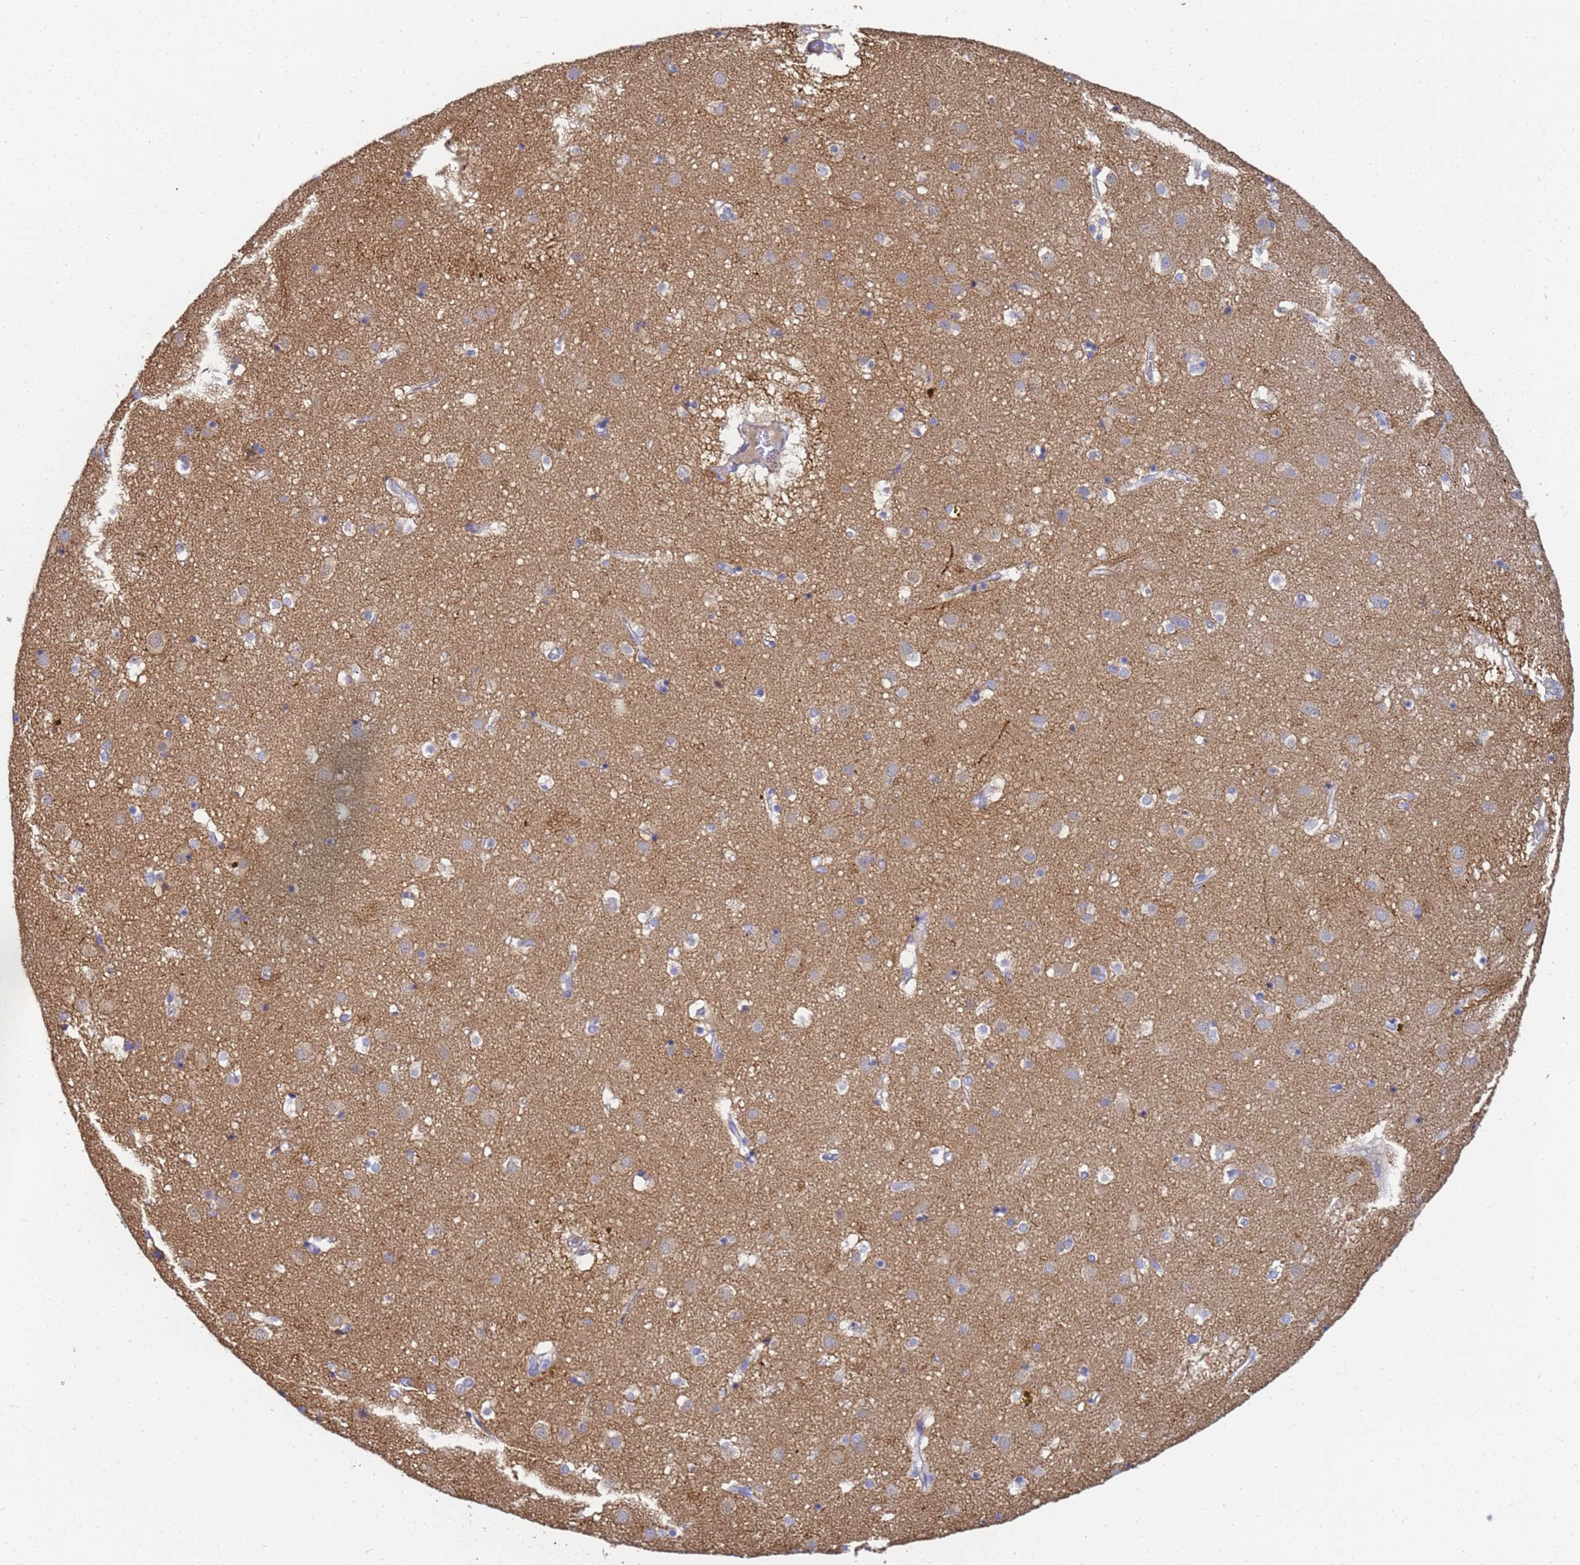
{"staining": {"intensity": "negative", "quantity": "none", "location": "none"}, "tissue": "caudate", "cell_type": "Glial cells", "image_type": "normal", "snomed": [{"axis": "morphology", "description": "Normal tissue, NOS"}, {"axis": "topography", "description": "Lateral ventricle wall"}], "caption": "Protein analysis of unremarkable caudate displays no significant expression in glial cells. The staining was performed using DAB to visualize the protein expression in brown, while the nuclei were stained in blue with hematoxylin (Magnification: 20x).", "gene": "ENSG00000198211", "patient": {"sex": "male", "age": 70}}